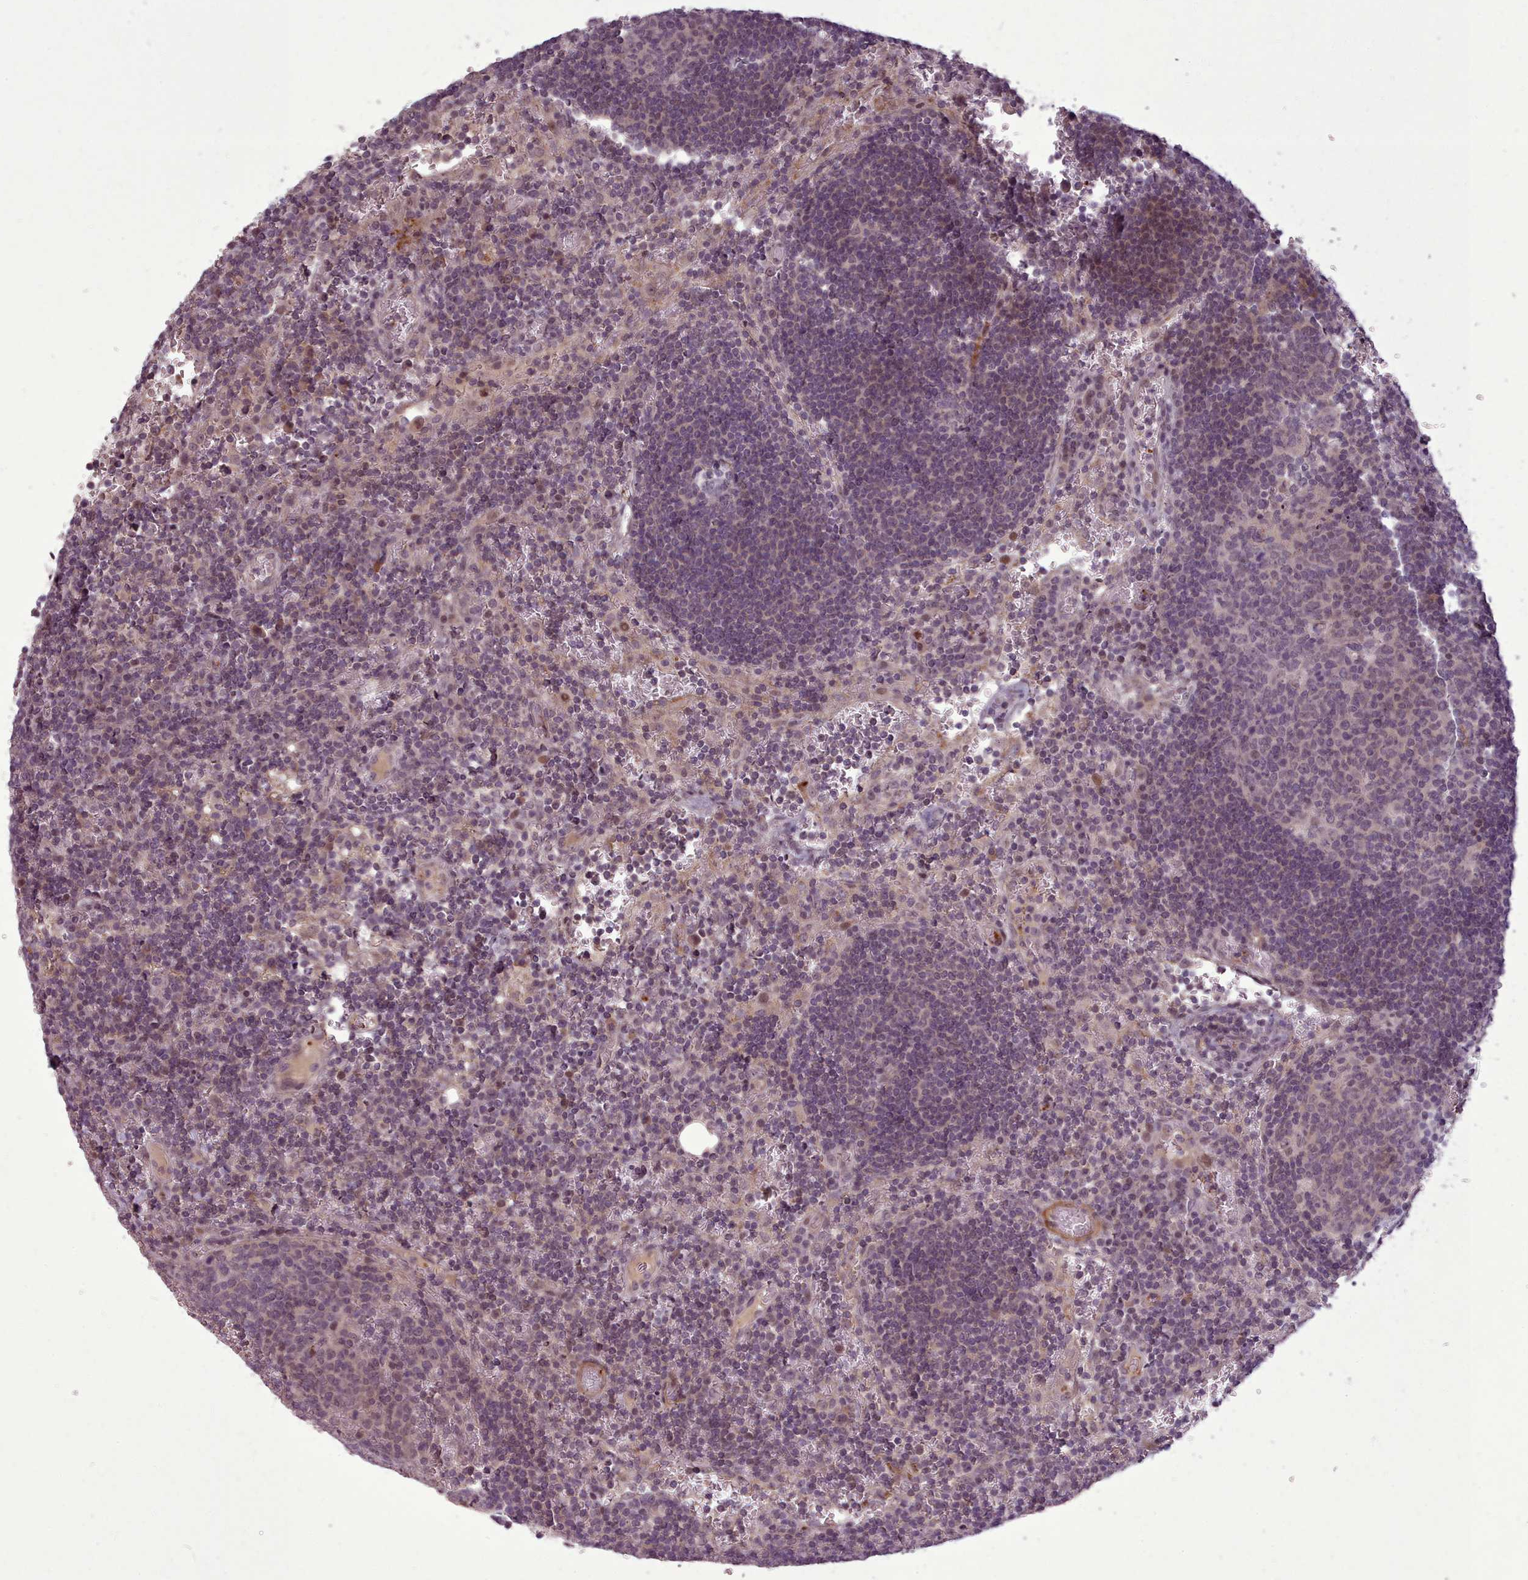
{"staining": {"intensity": "negative", "quantity": "none", "location": "none"}, "tissue": "lymph node", "cell_type": "Germinal center cells", "image_type": "normal", "snomed": [{"axis": "morphology", "description": "Normal tissue, NOS"}, {"axis": "topography", "description": "Lymph node"}], "caption": "This is a photomicrograph of immunohistochemistry (IHC) staining of unremarkable lymph node, which shows no staining in germinal center cells.", "gene": "LEFTY1", "patient": {"sex": "female", "age": 73}}